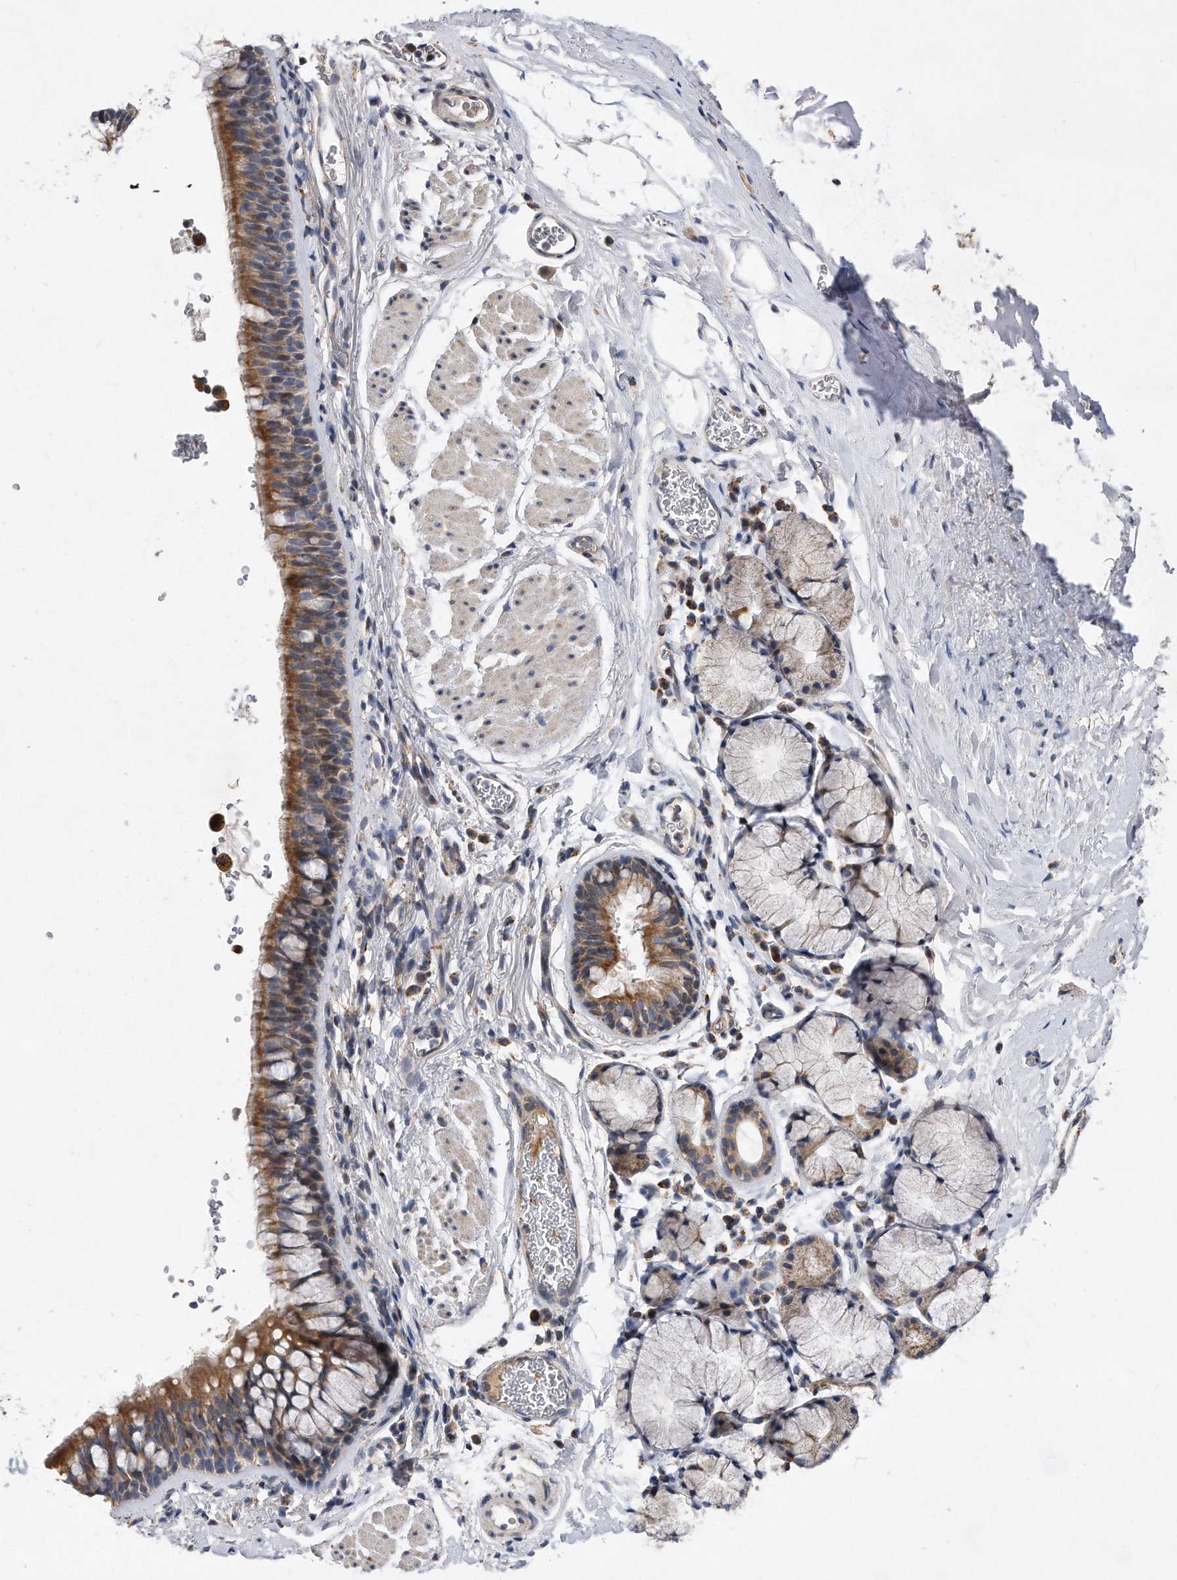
{"staining": {"intensity": "moderate", "quantity": ">75%", "location": "cytoplasmic/membranous"}, "tissue": "bronchus", "cell_type": "Respiratory epithelial cells", "image_type": "normal", "snomed": [{"axis": "morphology", "description": "Normal tissue, NOS"}, {"axis": "topography", "description": "Cartilage tissue"}, {"axis": "topography", "description": "Bronchus"}], "caption": "DAB (3,3'-diaminobenzidine) immunohistochemical staining of unremarkable human bronchus displays moderate cytoplasmic/membranous protein expression in about >75% of respiratory epithelial cells. The staining is performed using DAB brown chromogen to label protein expression. The nuclei are counter-stained blue using hematoxylin.", "gene": "PPP5C", "patient": {"sex": "female", "age": 53}}